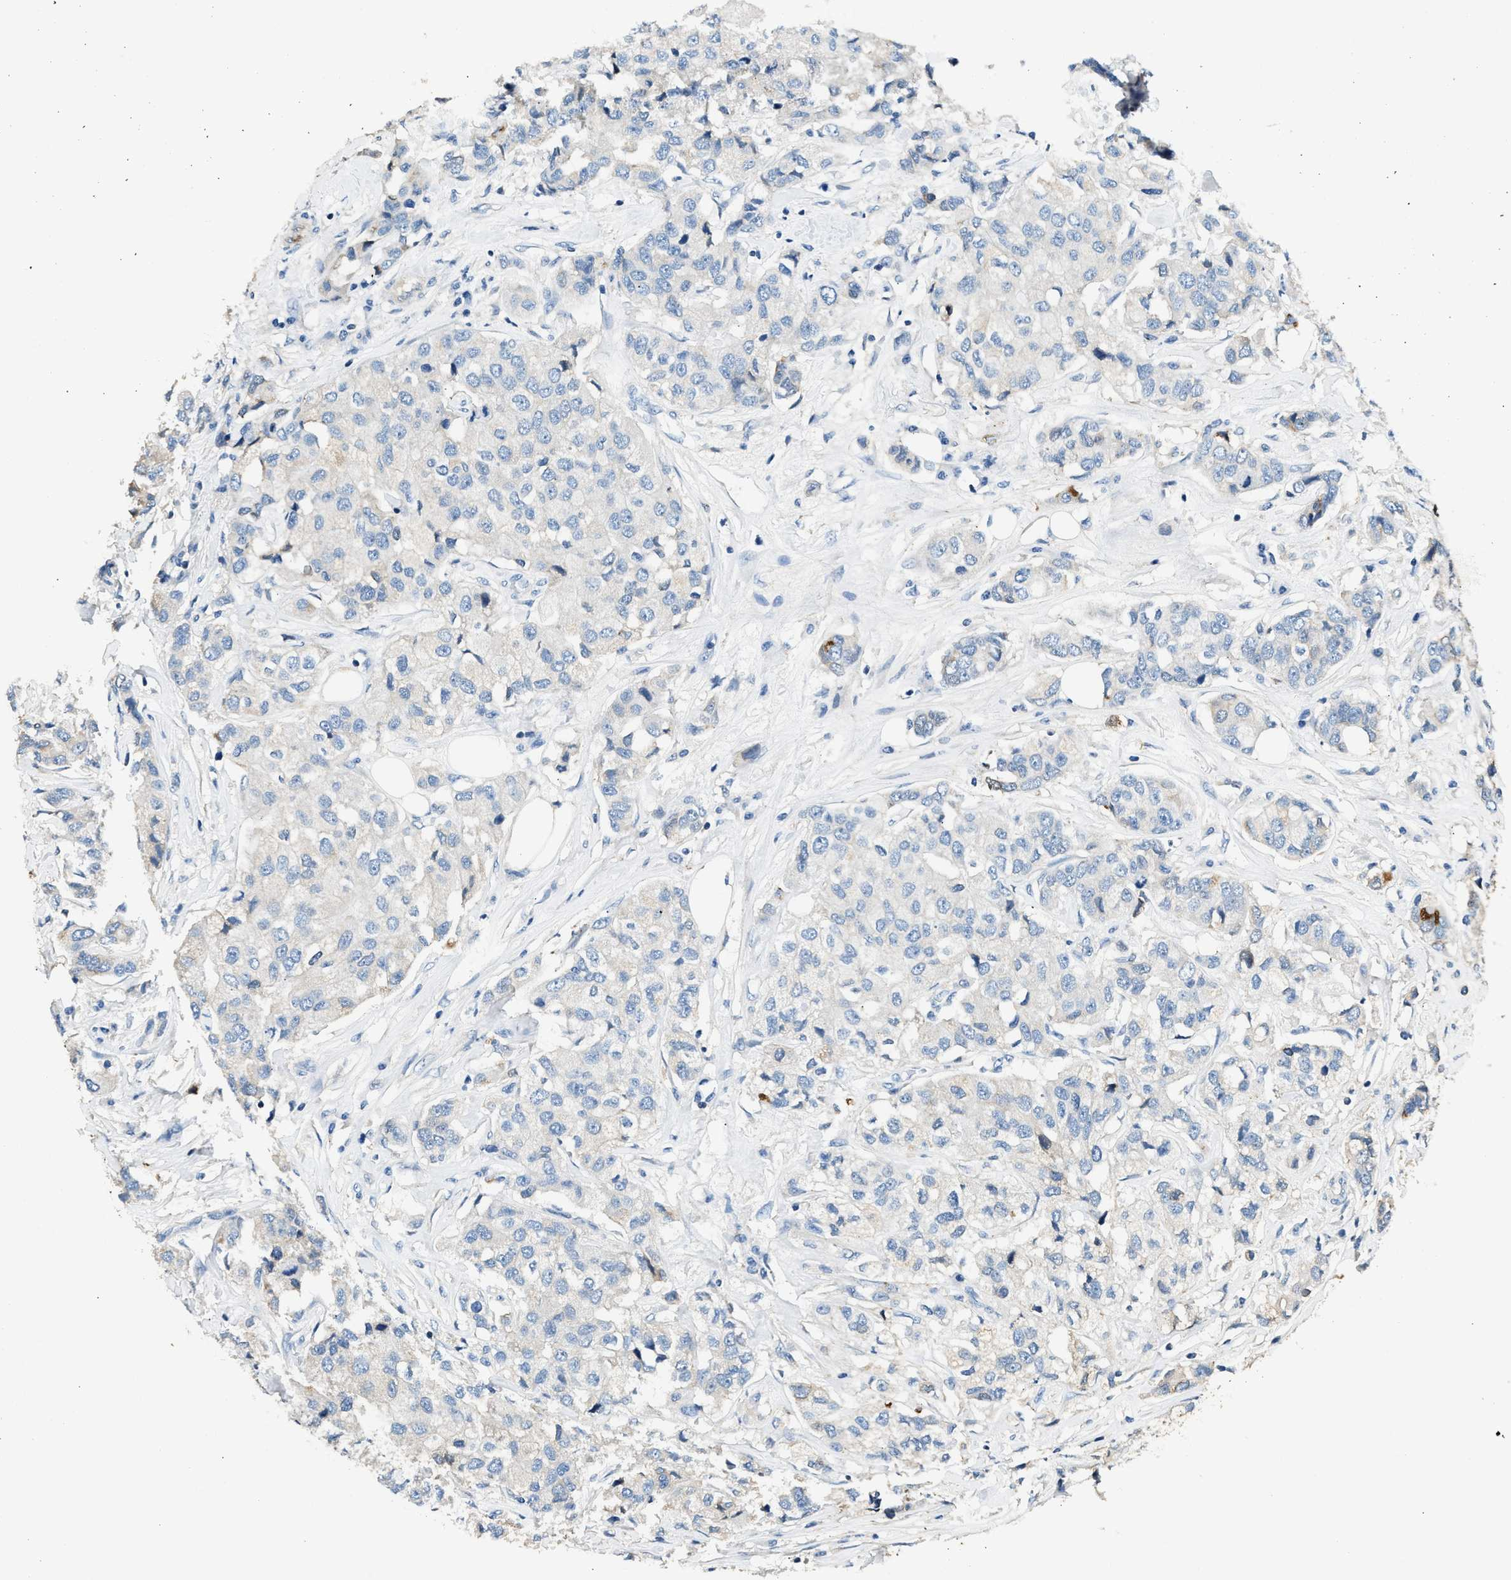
{"staining": {"intensity": "negative", "quantity": "none", "location": "none"}, "tissue": "breast cancer", "cell_type": "Tumor cells", "image_type": "cancer", "snomed": [{"axis": "morphology", "description": "Duct carcinoma"}, {"axis": "topography", "description": "Breast"}], "caption": "Photomicrograph shows no significant protein positivity in tumor cells of breast cancer (invasive ductal carcinoma).", "gene": "ANXA3", "patient": {"sex": "female", "age": 80}}